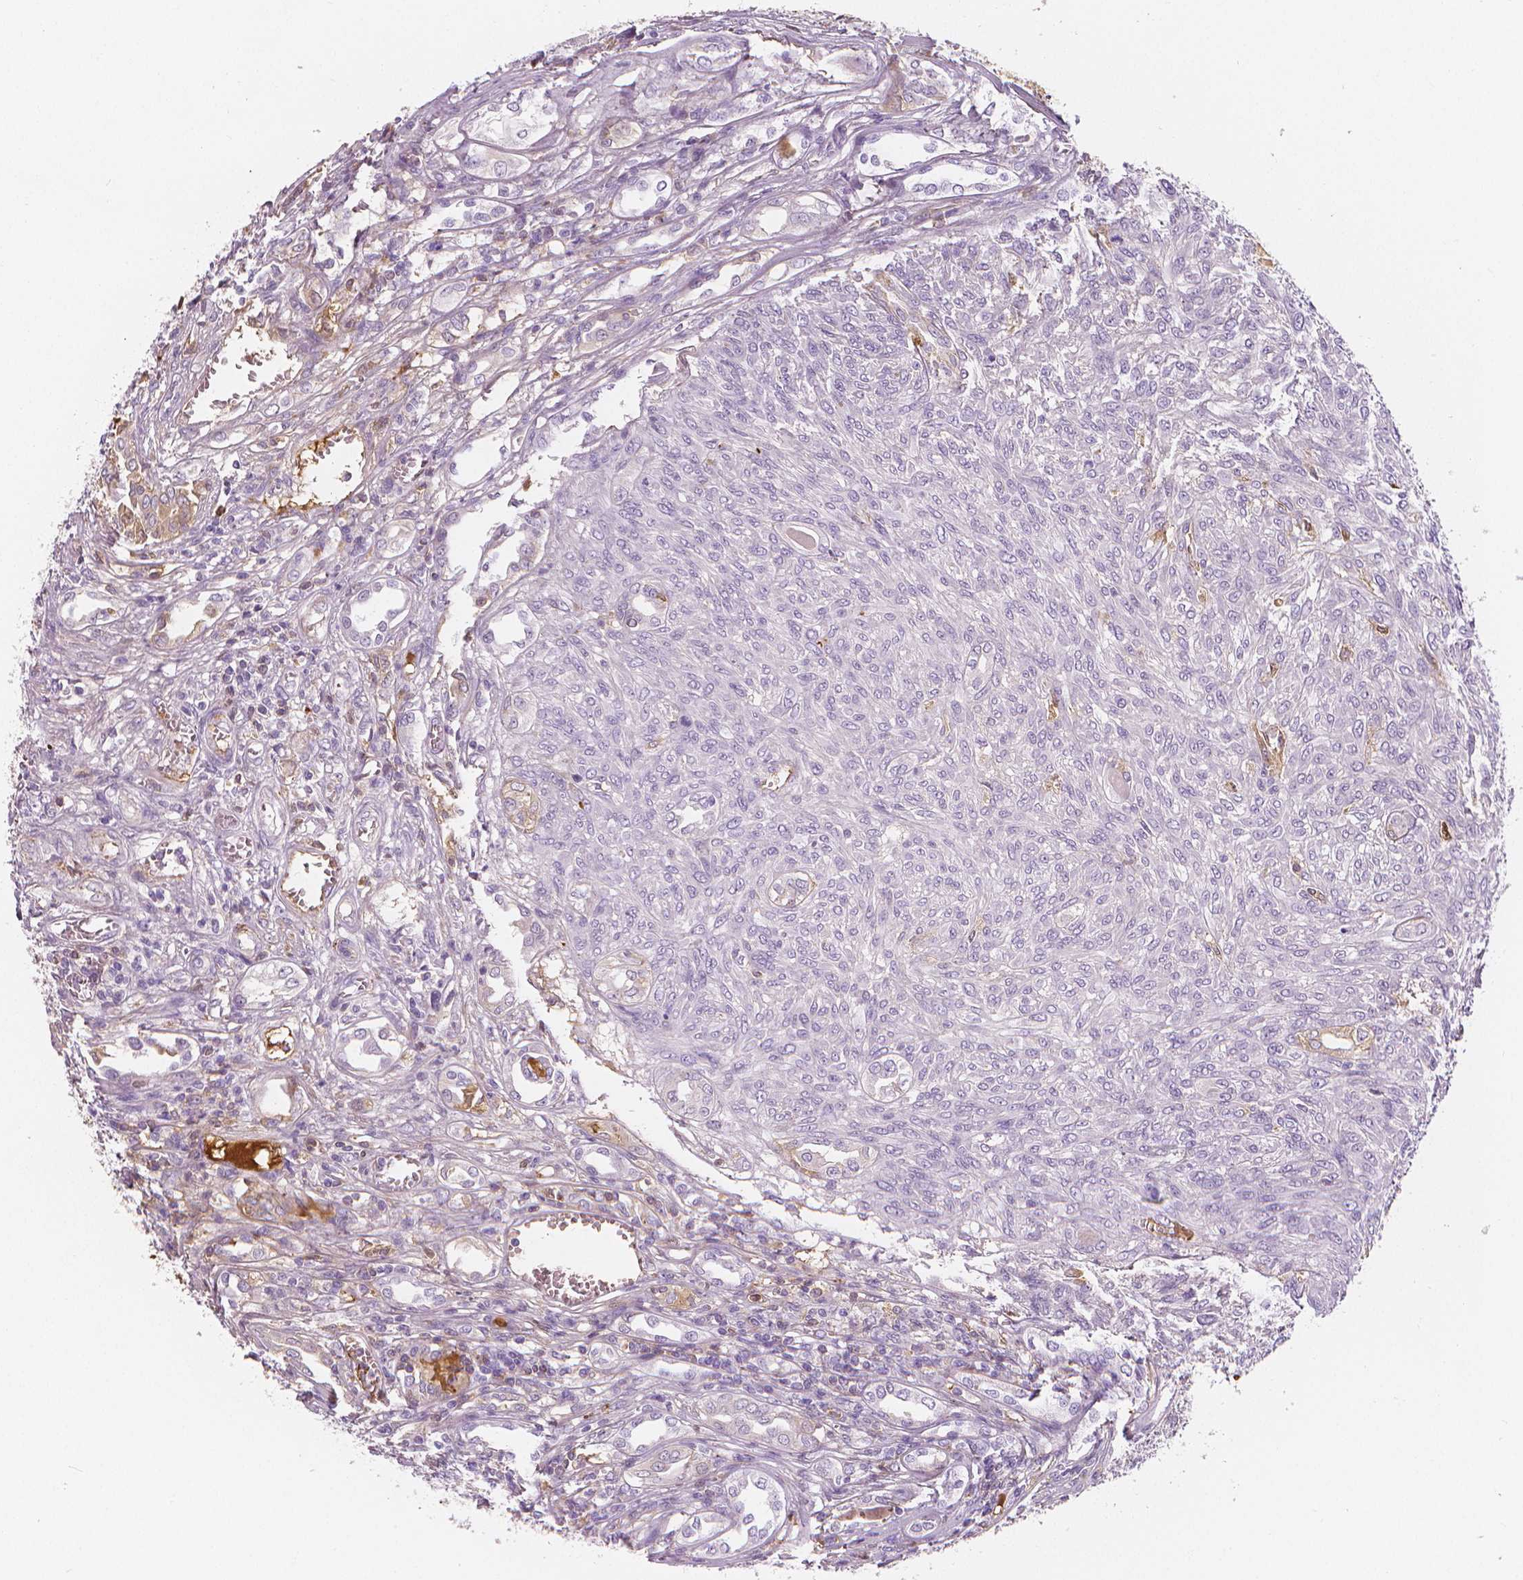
{"staining": {"intensity": "negative", "quantity": "none", "location": "none"}, "tissue": "renal cancer", "cell_type": "Tumor cells", "image_type": "cancer", "snomed": [{"axis": "morphology", "description": "Adenocarcinoma, NOS"}, {"axis": "topography", "description": "Kidney"}], "caption": "The immunohistochemistry (IHC) histopathology image has no significant staining in tumor cells of renal cancer tissue.", "gene": "APOA4", "patient": {"sex": "male", "age": 58}}